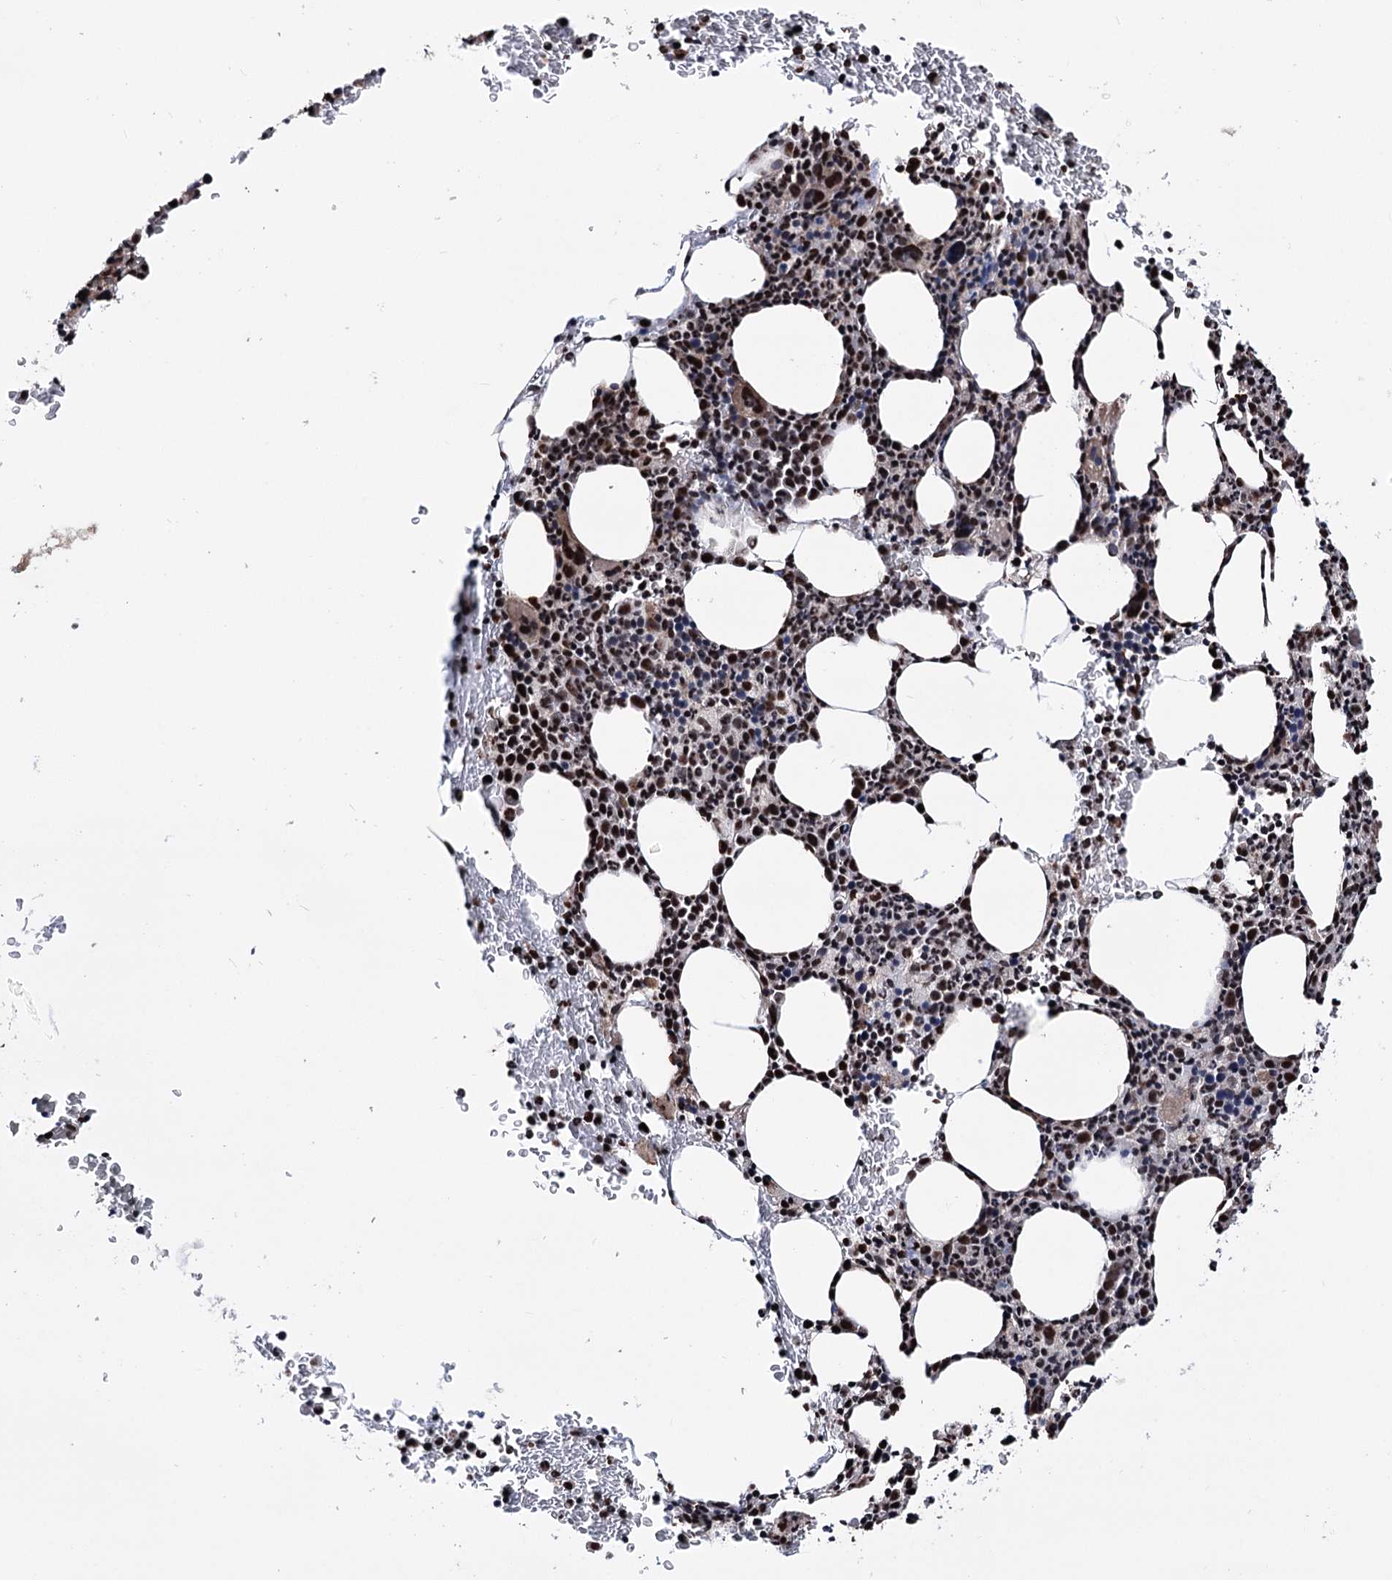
{"staining": {"intensity": "strong", "quantity": ">75%", "location": "nuclear"}, "tissue": "bone marrow", "cell_type": "Hematopoietic cells", "image_type": "normal", "snomed": [{"axis": "morphology", "description": "Normal tissue, NOS"}, {"axis": "topography", "description": "Bone marrow"}], "caption": "Bone marrow stained with immunohistochemistry (IHC) exhibits strong nuclear expression in approximately >75% of hematopoietic cells.", "gene": "CHMP7", "patient": {"sex": "male", "age": 79}}